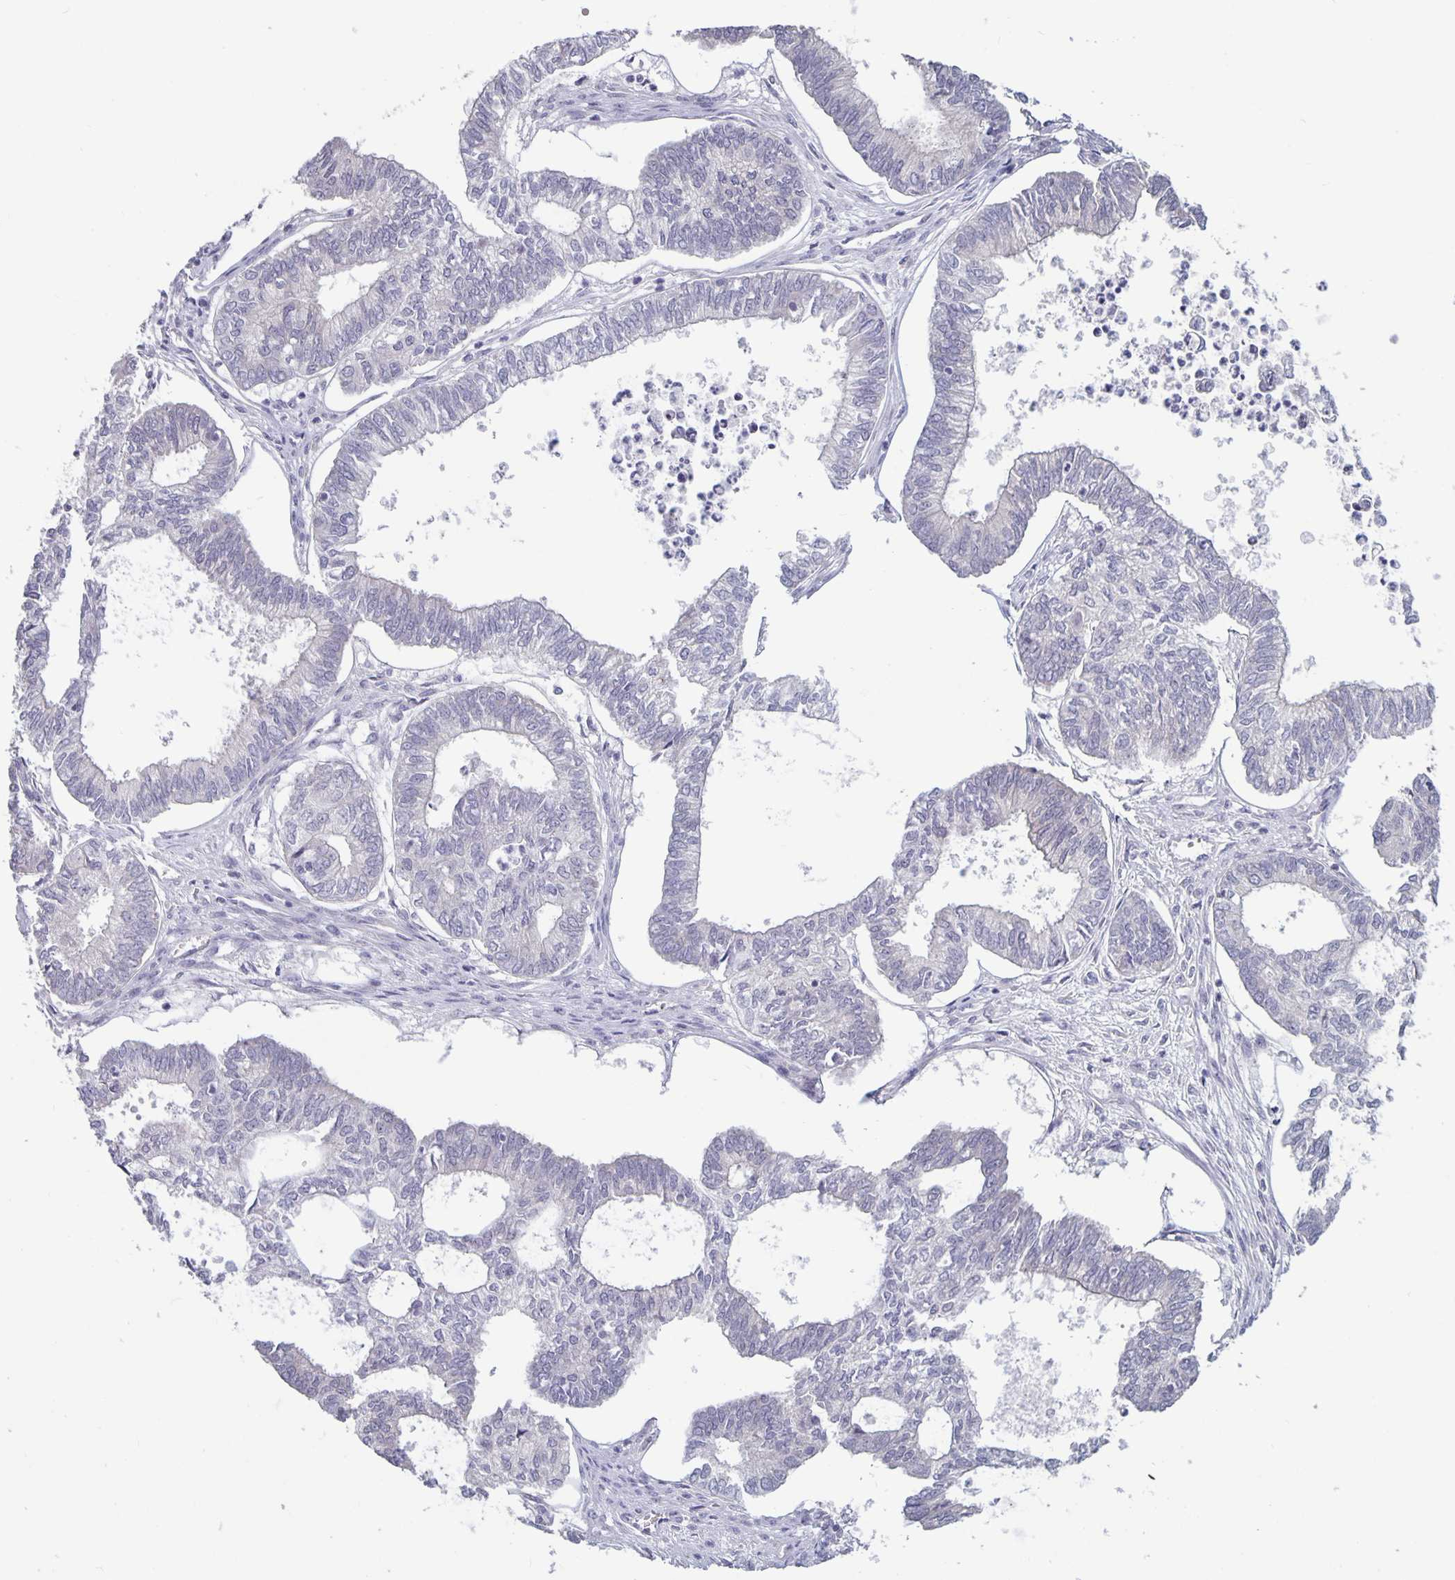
{"staining": {"intensity": "negative", "quantity": "none", "location": "none"}, "tissue": "ovarian cancer", "cell_type": "Tumor cells", "image_type": "cancer", "snomed": [{"axis": "morphology", "description": "Carcinoma, endometroid"}, {"axis": "topography", "description": "Ovary"}], "caption": "Tumor cells are negative for protein expression in human ovarian endometroid carcinoma. (DAB immunohistochemistry (IHC), high magnification).", "gene": "PLCB3", "patient": {"sex": "female", "age": 64}}